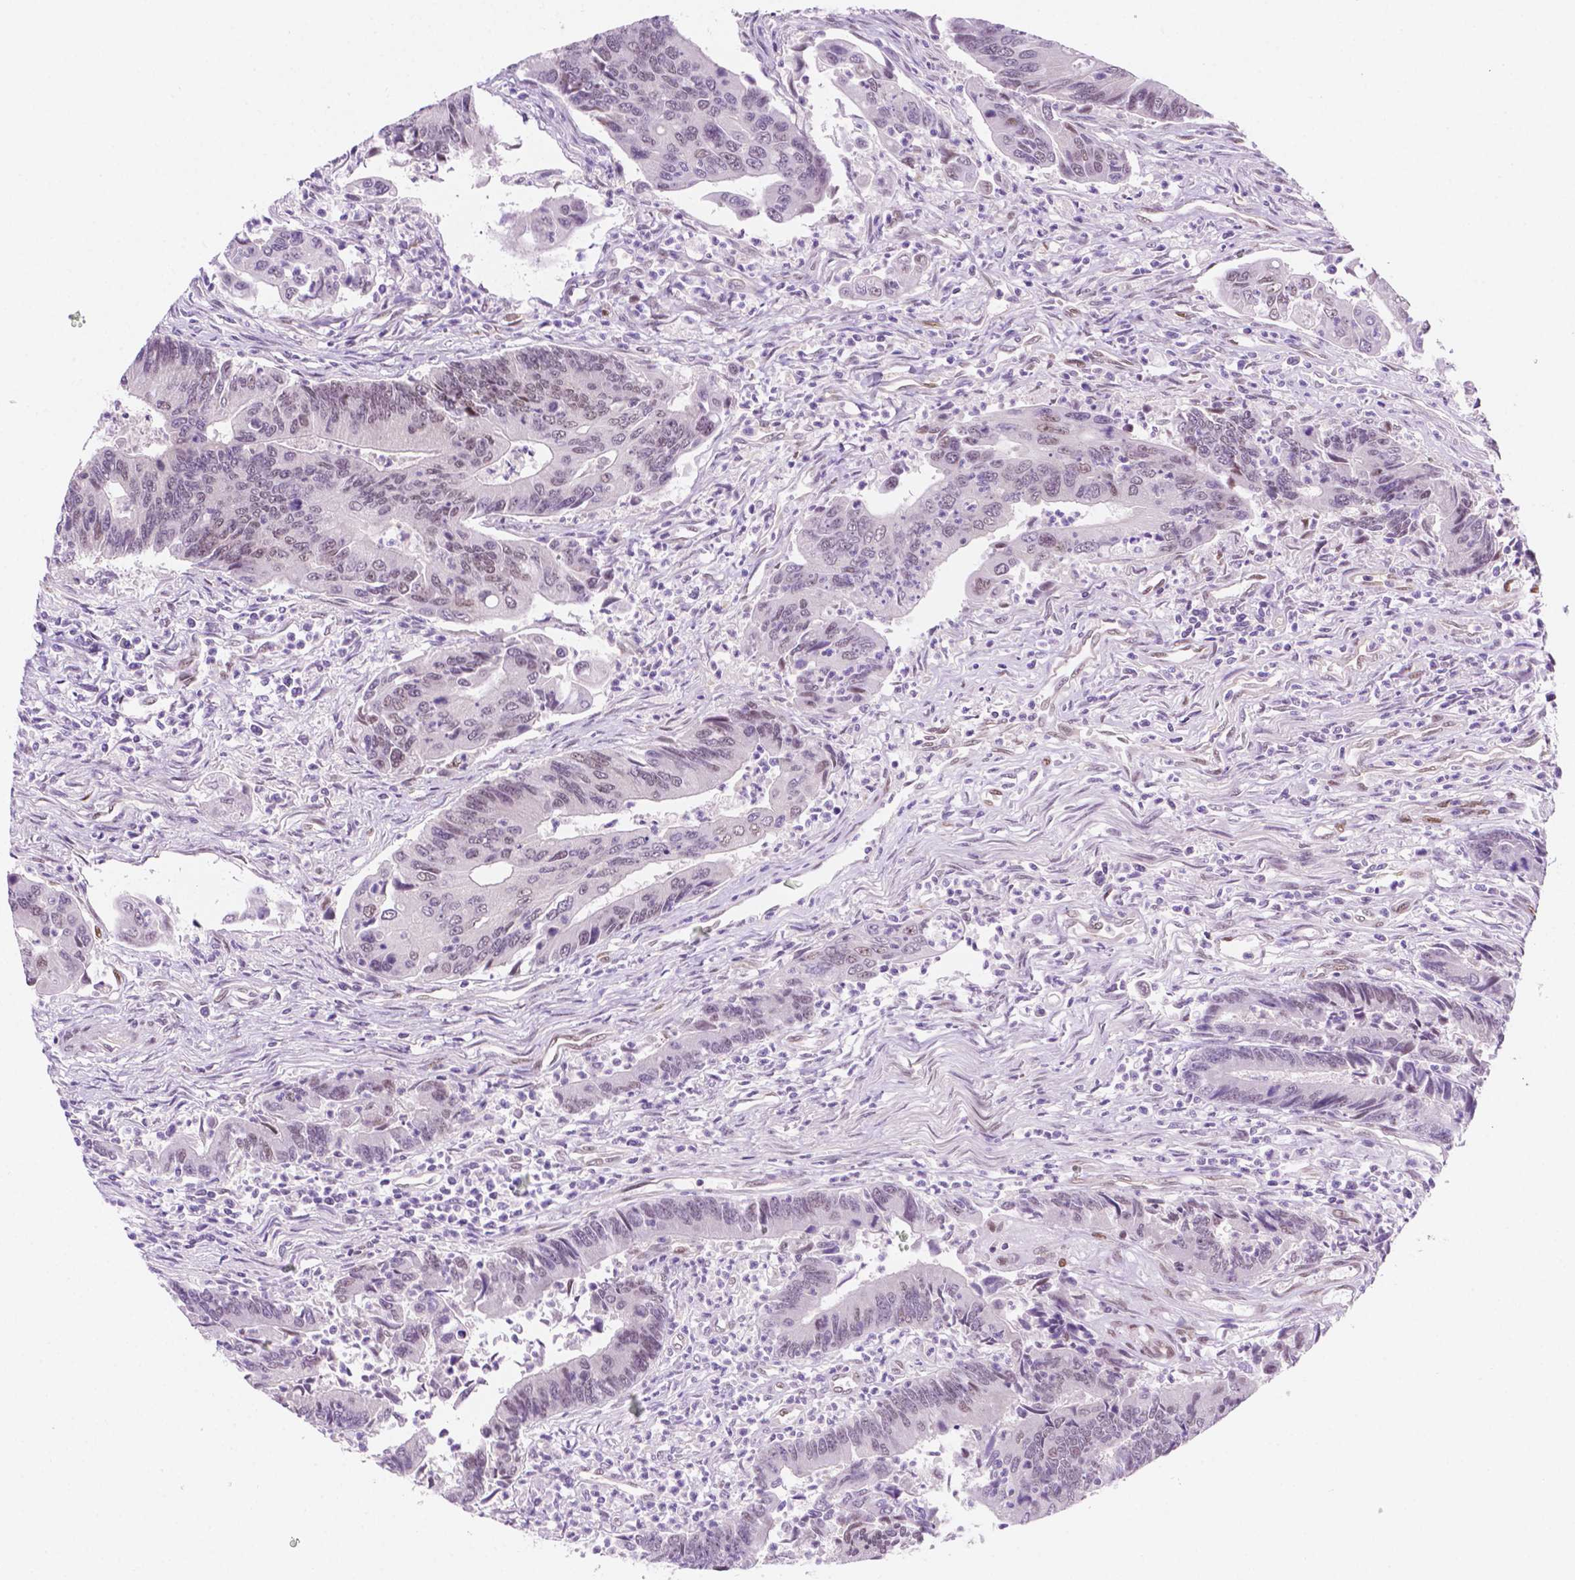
{"staining": {"intensity": "weak", "quantity": "25%-75%", "location": "nuclear"}, "tissue": "colorectal cancer", "cell_type": "Tumor cells", "image_type": "cancer", "snomed": [{"axis": "morphology", "description": "Adenocarcinoma, NOS"}, {"axis": "topography", "description": "Colon"}], "caption": "Colorectal adenocarcinoma stained for a protein (brown) displays weak nuclear positive expression in approximately 25%-75% of tumor cells.", "gene": "ERF", "patient": {"sex": "female", "age": 67}}